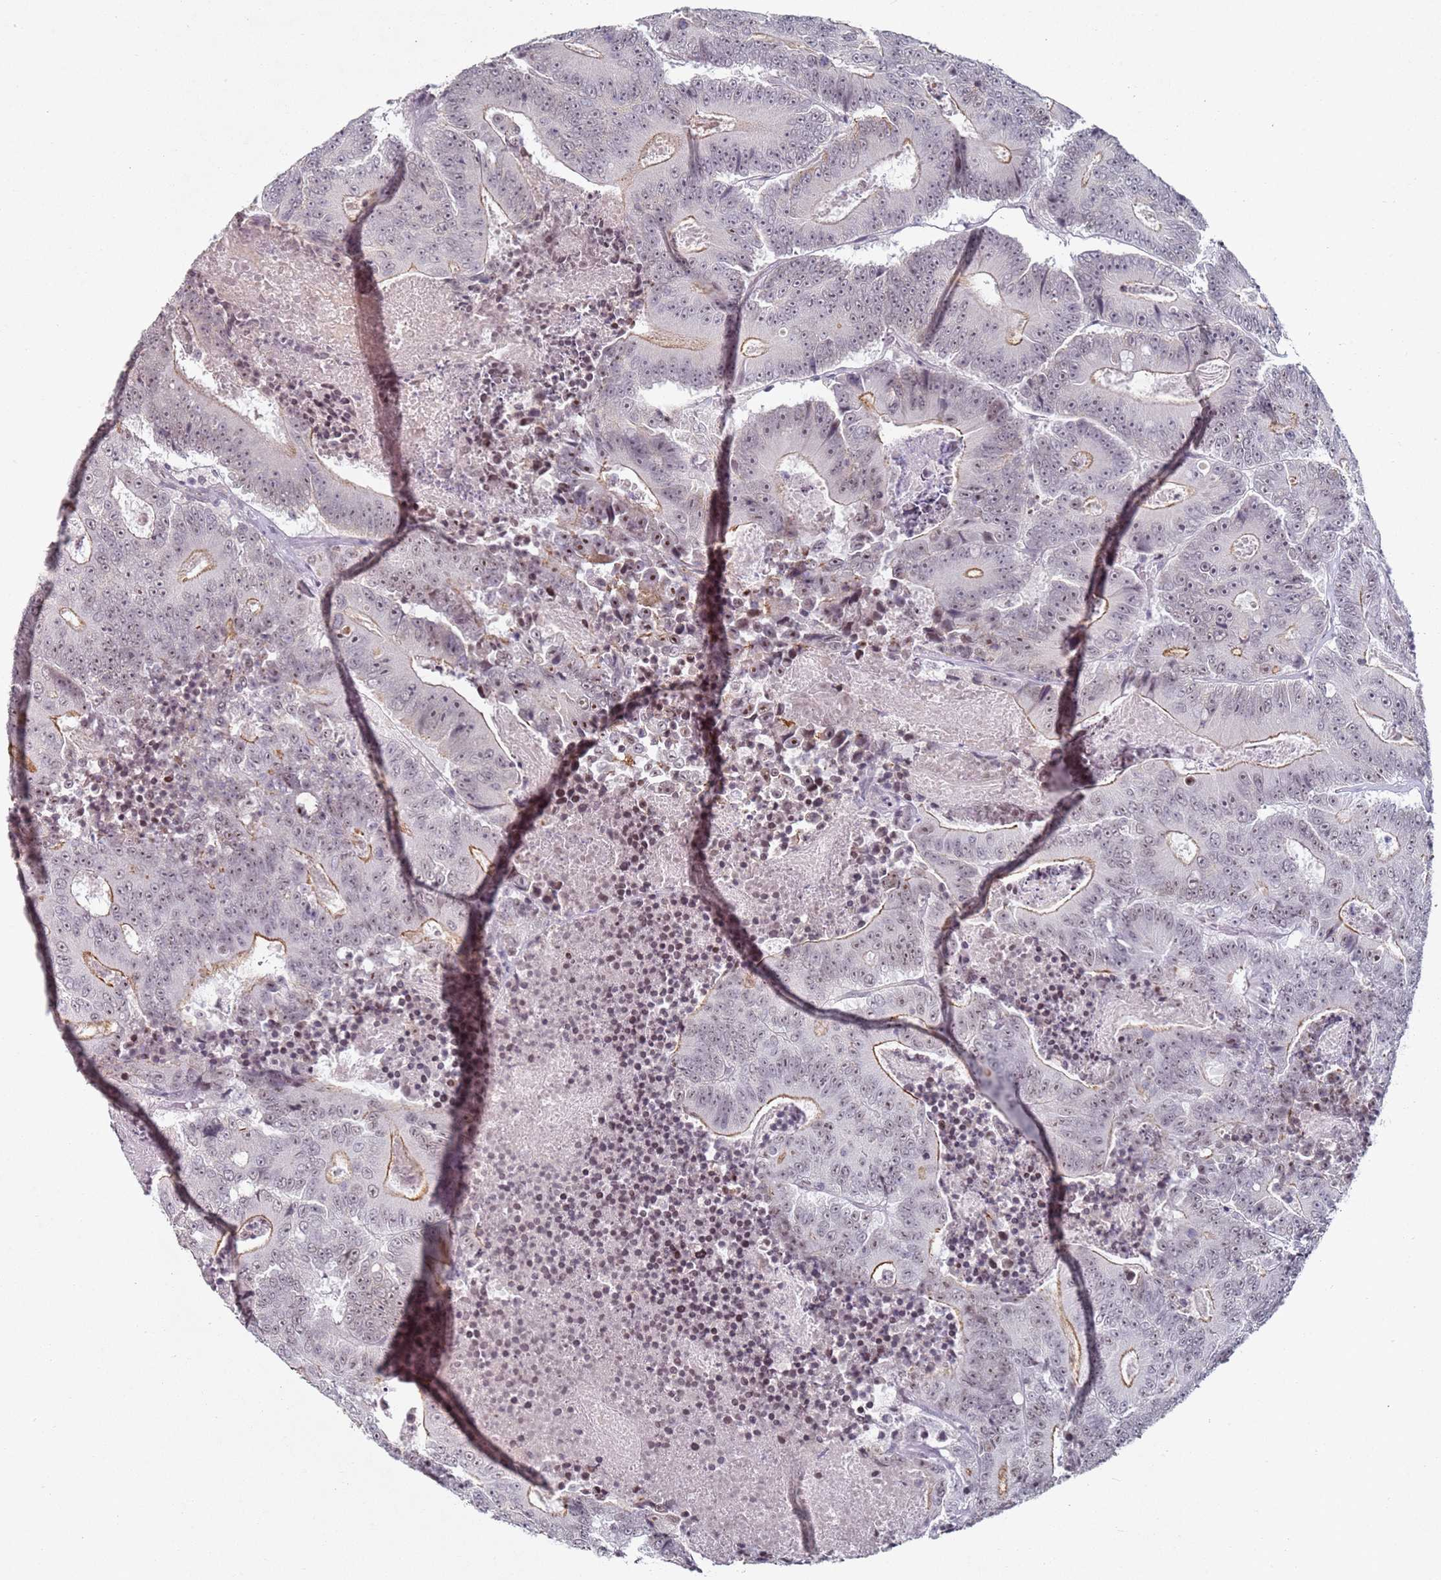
{"staining": {"intensity": "weak", "quantity": "25%-75%", "location": "cytoplasmic/membranous,nuclear"}, "tissue": "colorectal cancer", "cell_type": "Tumor cells", "image_type": "cancer", "snomed": [{"axis": "morphology", "description": "Adenocarcinoma, NOS"}, {"axis": "topography", "description": "Colon"}], "caption": "Colorectal adenocarcinoma was stained to show a protein in brown. There is low levels of weak cytoplasmic/membranous and nuclear staining in about 25%-75% of tumor cells.", "gene": "ATF6B", "patient": {"sex": "male", "age": 83}}